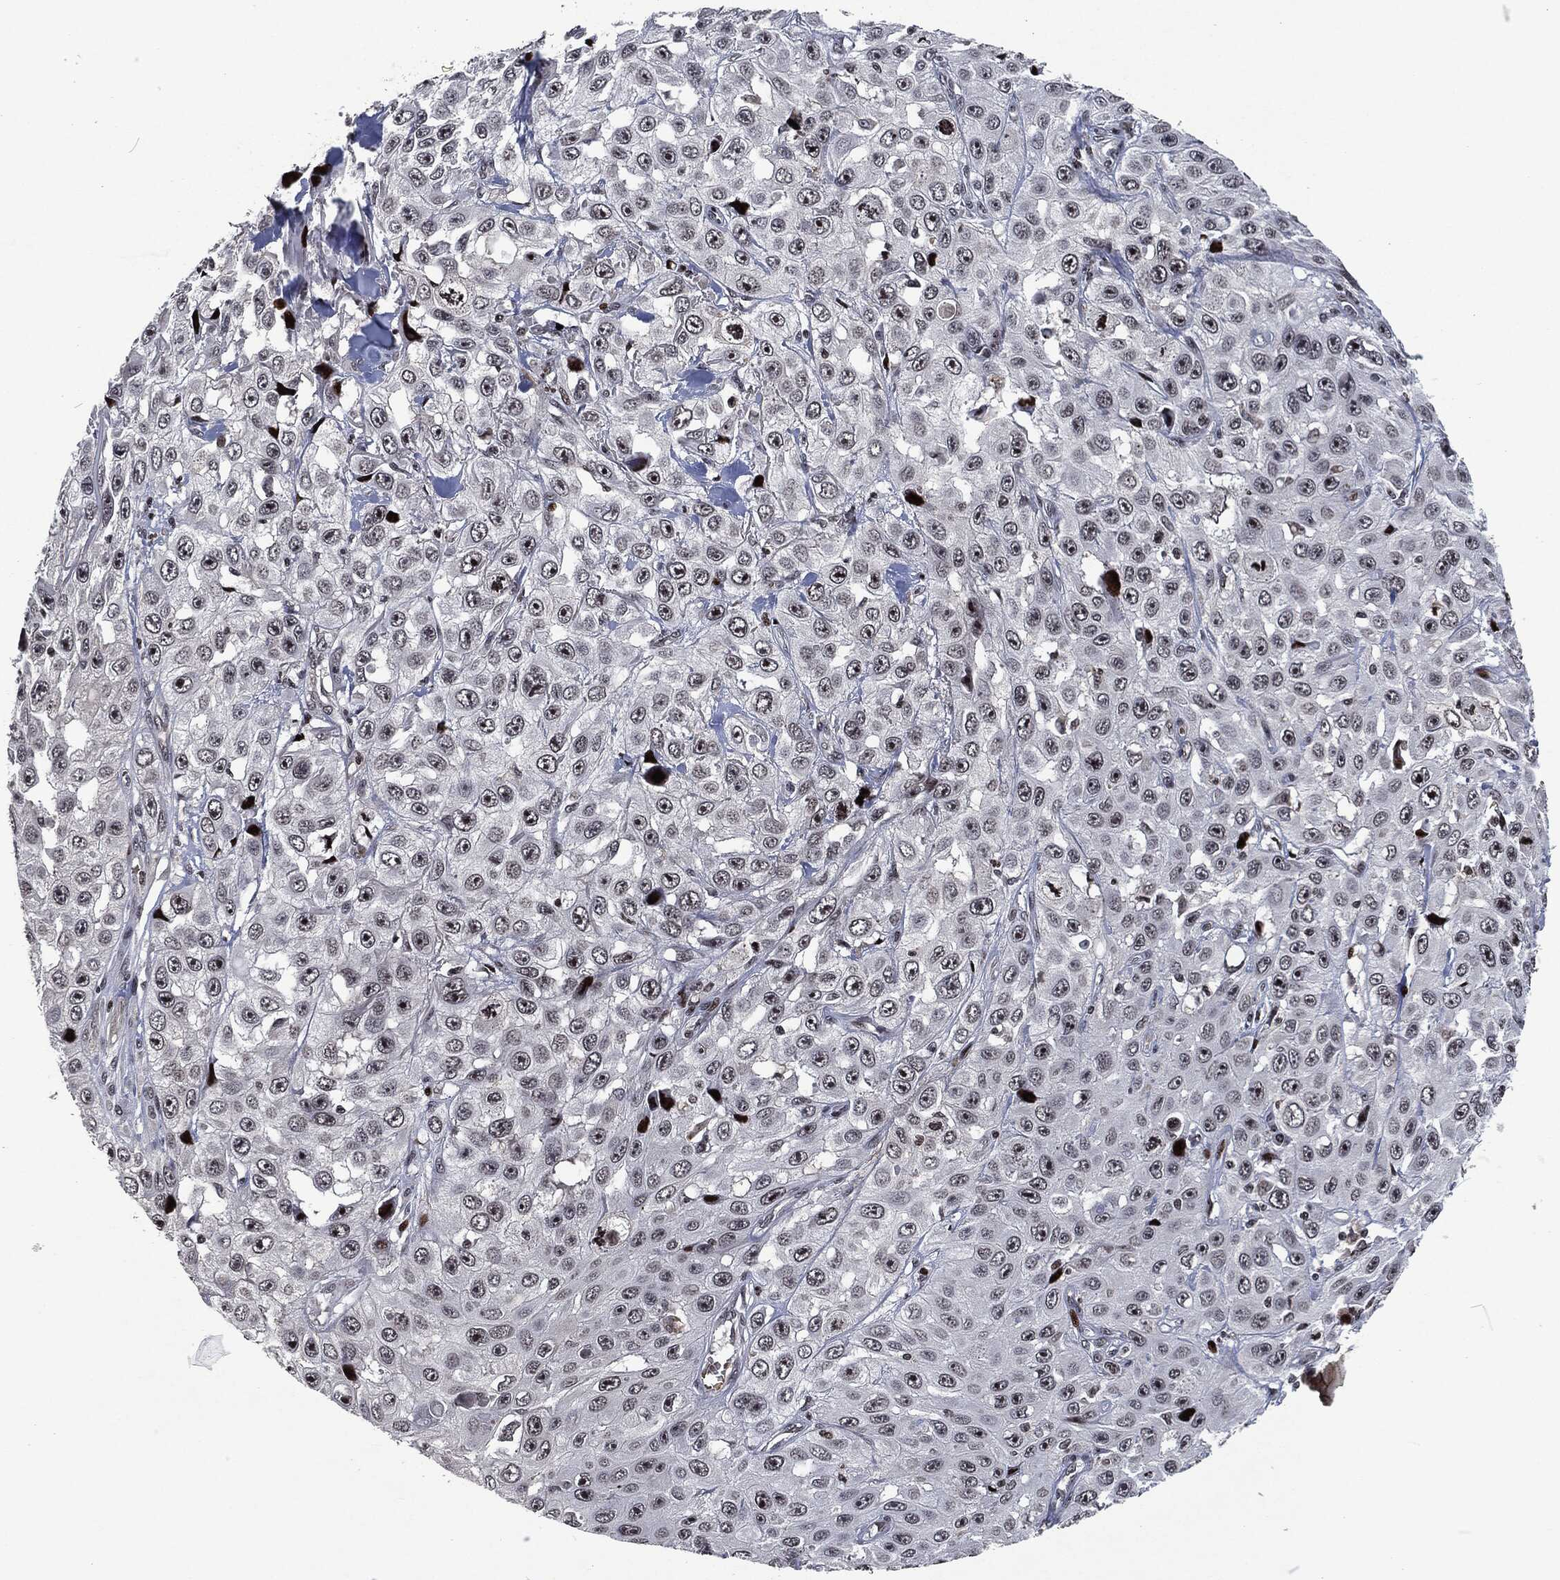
{"staining": {"intensity": "negative", "quantity": "none", "location": "none"}, "tissue": "skin cancer", "cell_type": "Tumor cells", "image_type": "cancer", "snomed": [{"axis": "morphology", "description": "Squamous cell carcinoma, NOS"}, {"axis": "topography", "description": "Skin"}], "caption": "There is no significant staining in tumor cells of skin cancer. (Immunohistochemistry (ihc), brightfield microscopy, high magnification).", "gene": "EGFR", "patient": {"sex": "male", "age": 82}}